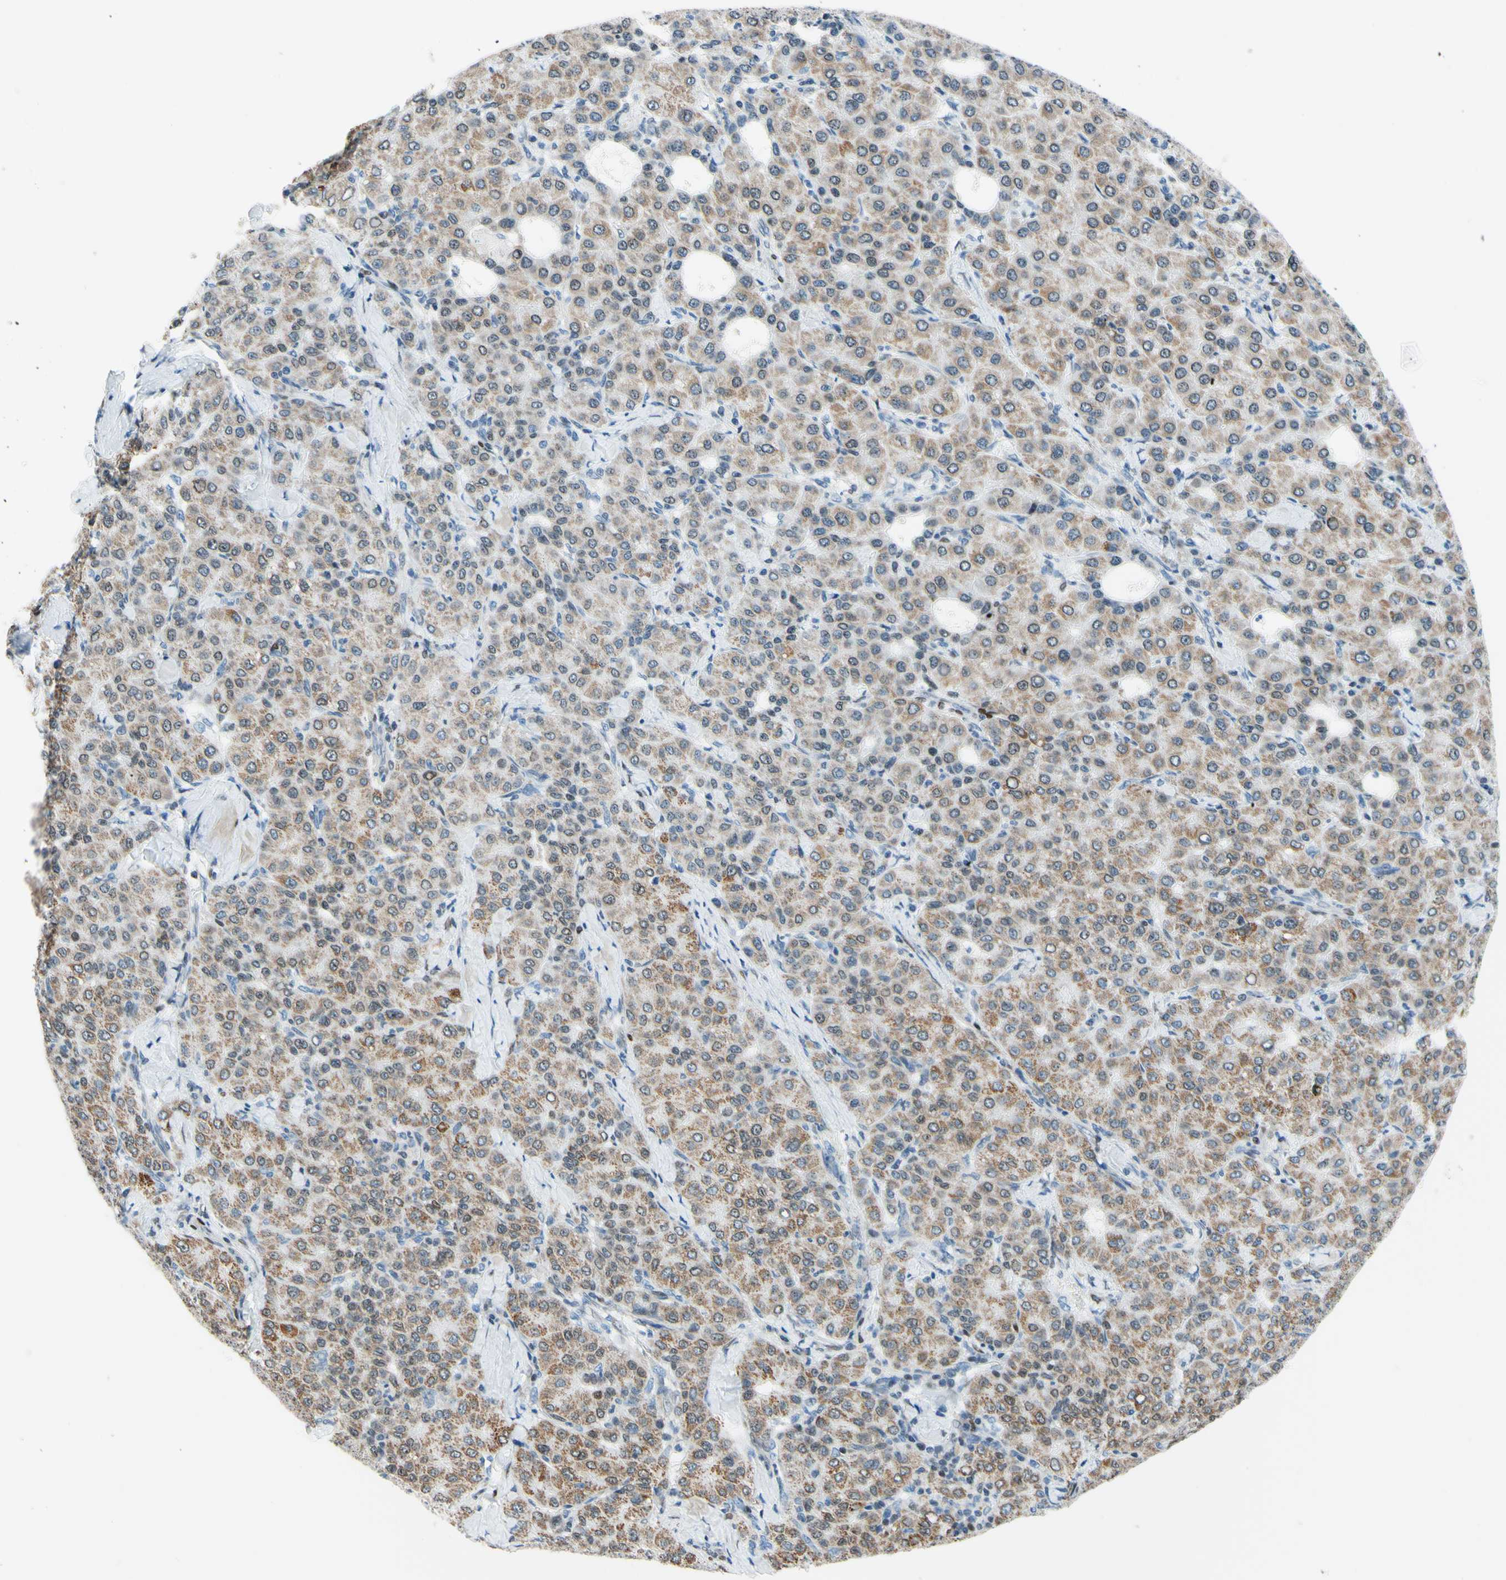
{"staining": {"intensity": "weak", "quantity": ">75%", "location": "cytoplasmic/membranous"}, "tissue": "liver cancer", "cell_type": "Tumor cells", "image_type": "cancer", "snomed": [{"axis": "morphology", "description": "Carcinoma, Hepatocellular, NOS"}, {"axis": "topography", "description": "Liver"}], "caption": "Liver cancer tissue reveals weak cytoplasmic/membranous expression in approximately >75% of tumor cells", "gene": "CBX7", "patient": {"sex": "male", "age": 65}}